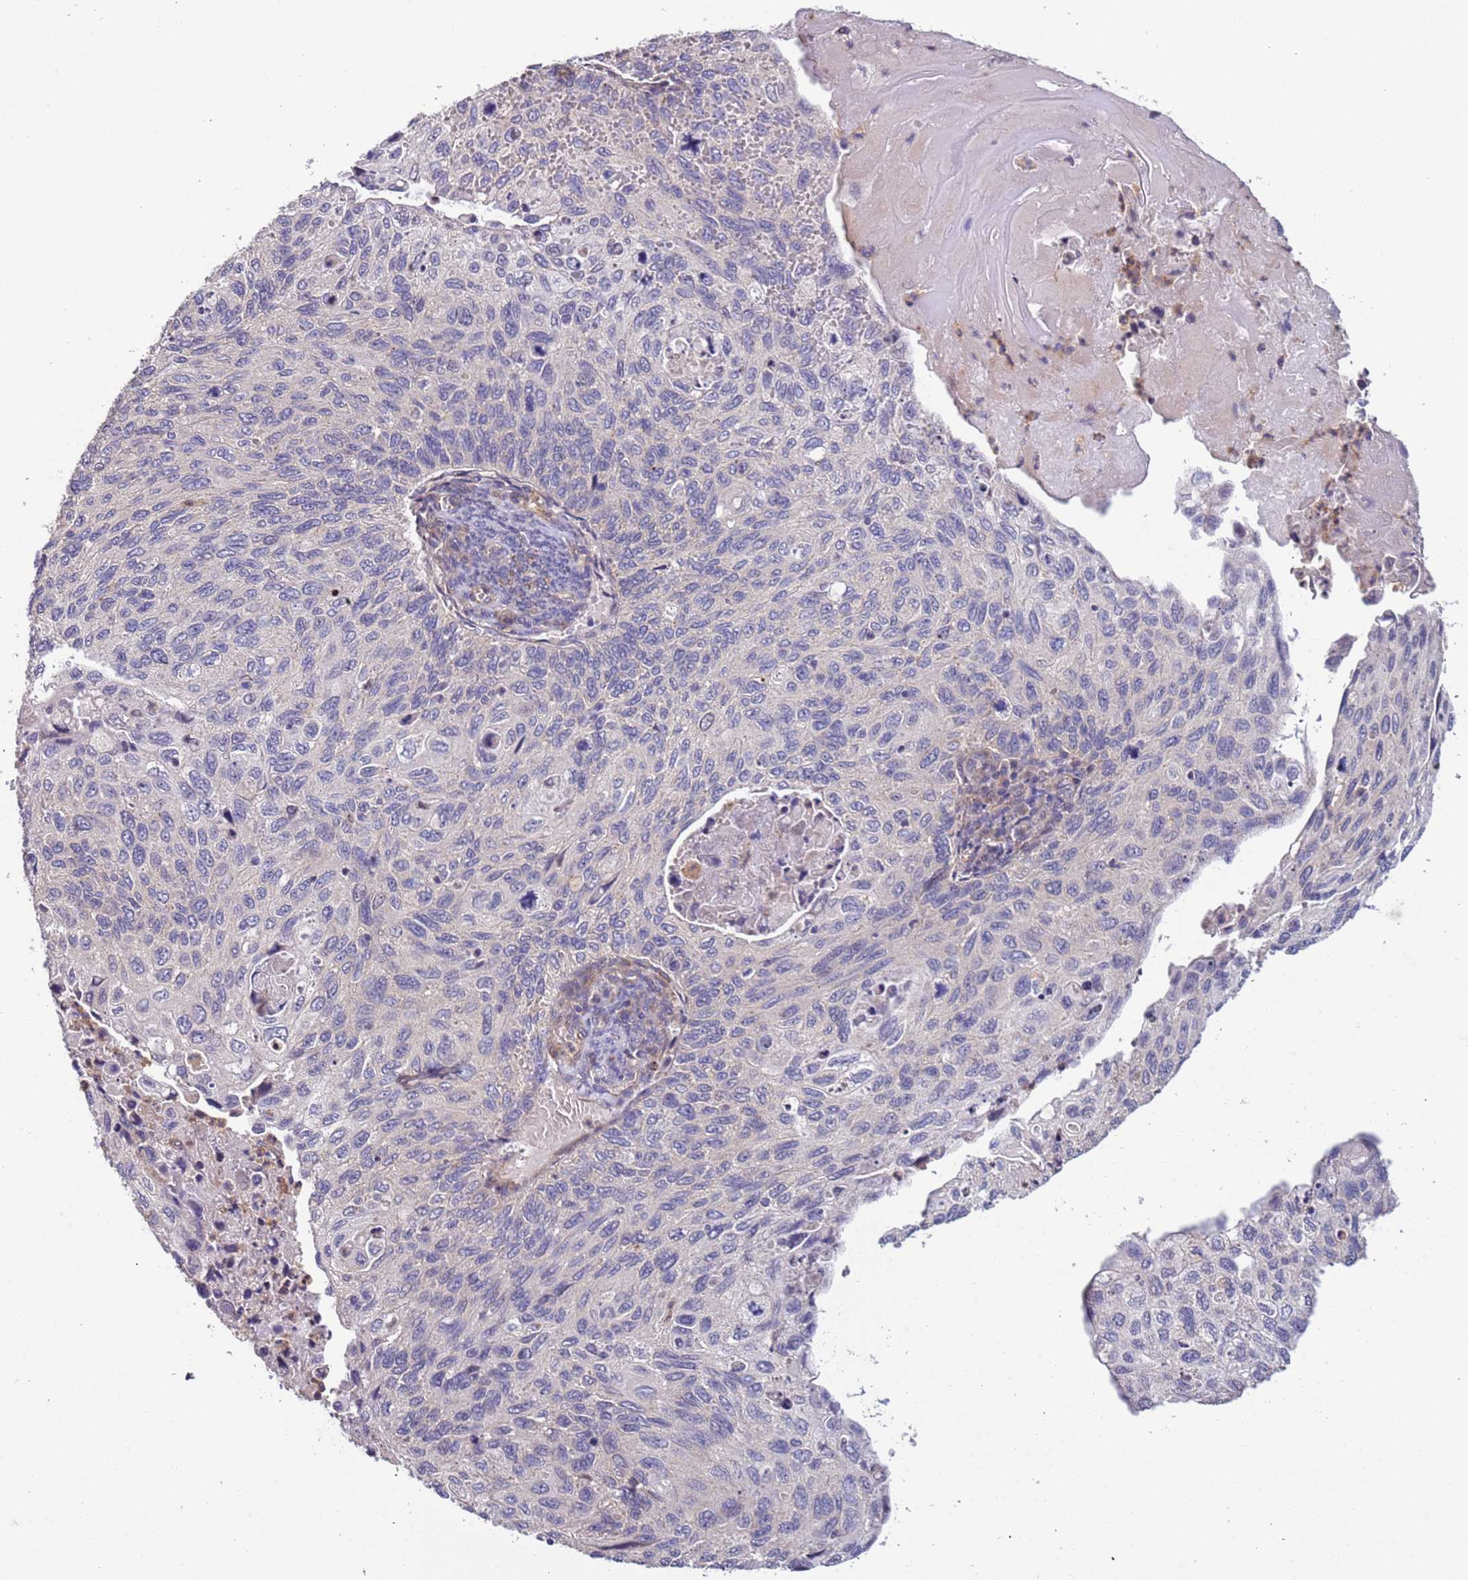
{"staining": {"intensity": "negative", "quantity": "none", "location": "none"}, "tissue": "cervical cancer", "cell_type": "Tumor cells", "image_type": "cancer", "snomed": [{"axis": "morphology", "description": "Squamous cell carcinoma, NOS"}, {"axis": "topography", "description": "Cervix"}], "caption": "IHC image of human cervical cancer stained for a protein (brown), which reveals no expression in tumor cells. Brightfield microscopy of immunohistochemistry (IHC) stained with DAB (3,3'-diaminobenzidine) (brown) and hematoxylin (blue), captured at high magnification.", "gene": "LAMB4", "patient": {"sex": "female", "age": 70}}